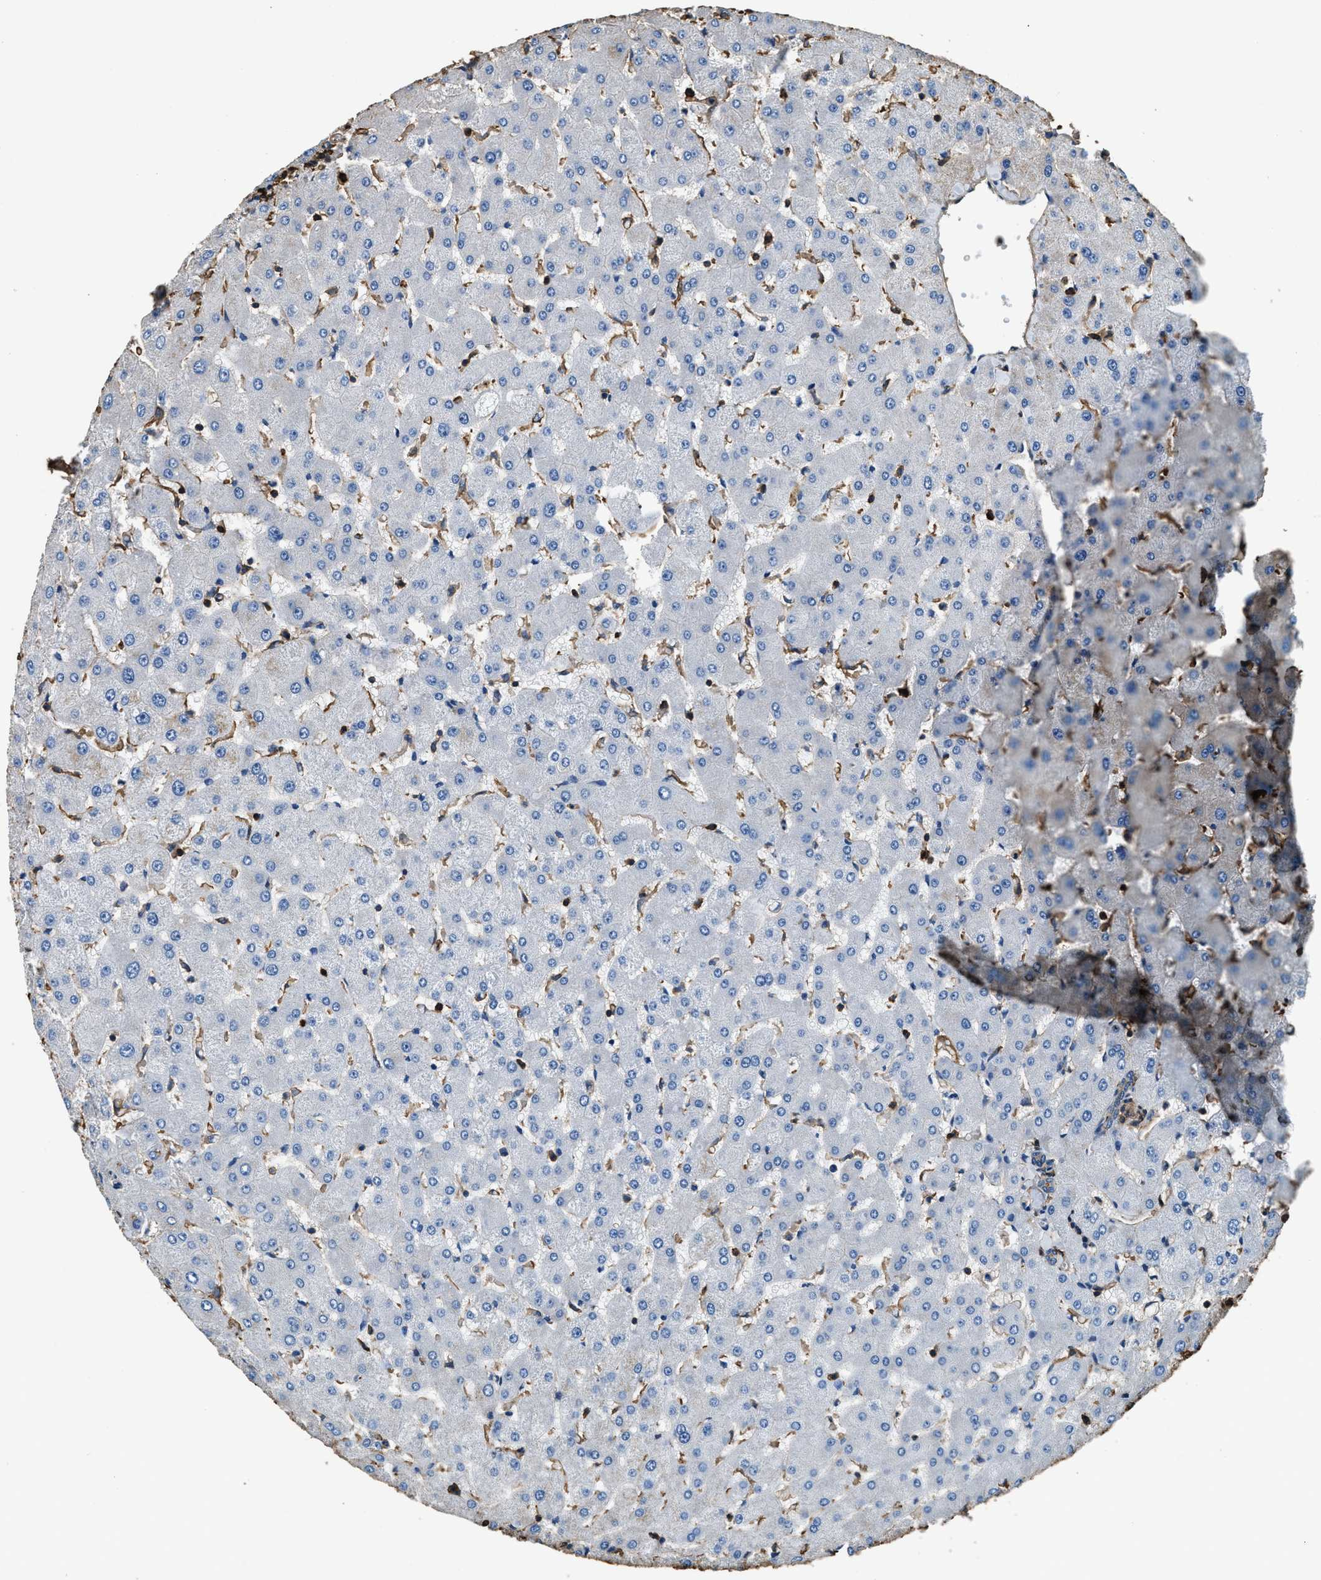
{"staining": {"intensity": "moderate", "quantity": ">75%", "location": "cytoplasmic/membranous"}, "tissue": "liver", "cell_type": "Cholangiocytes", "image_type": "normal", "snomed": [{"axis": "morphology", "description": "Normal tissue, NOS"}, {"axis": "topography", "description": "Liver"}], "caption": "A histopathology image showing moderate cytoplasmic/membranous expression in approximately >75% of cholangiocytes in unremarkable liver, as visualized by brown immunohistochemical staining.", "gene": "ACCS", "patient": {"sex": "female", "age": 63}}